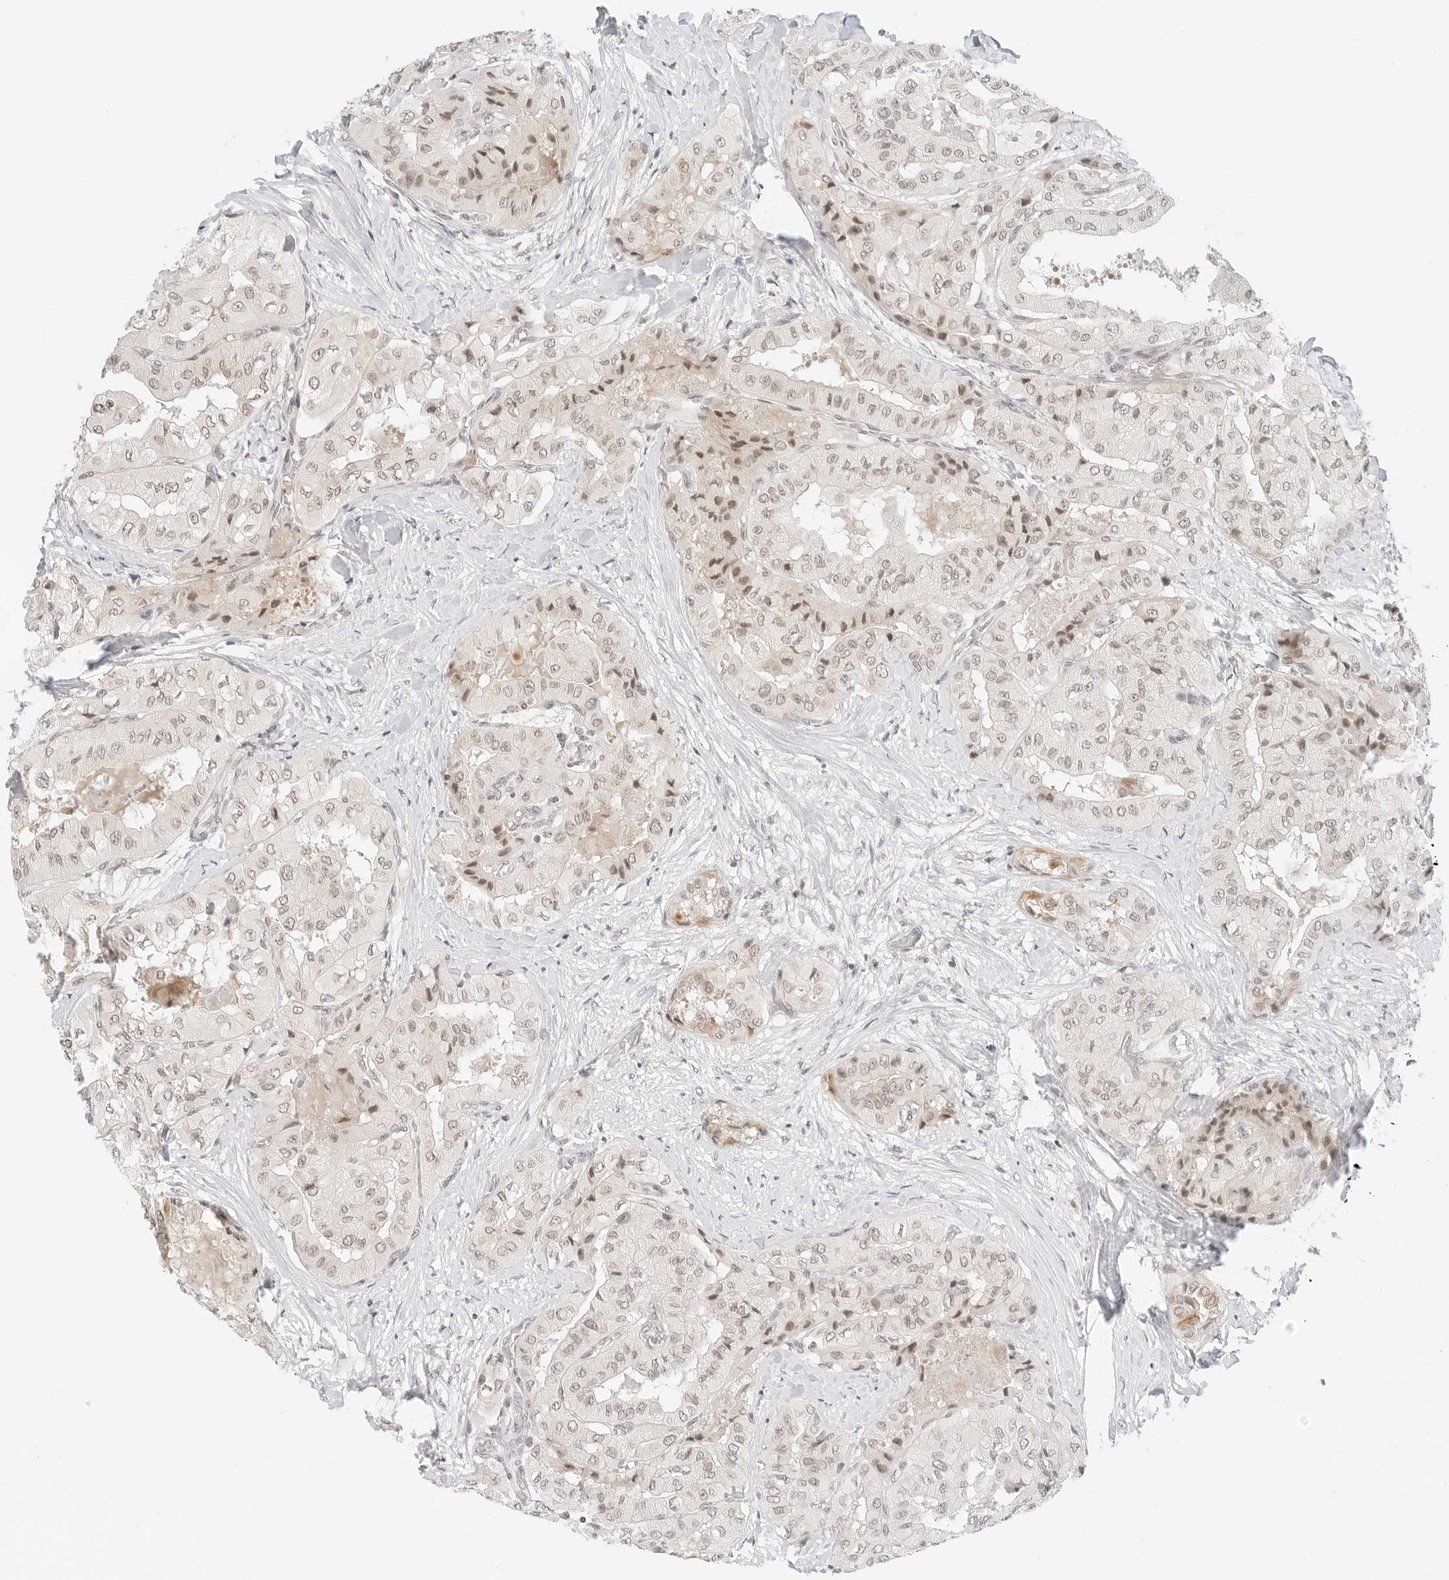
{"staining": {"intensity": "moderate", "quantity": "<25%", "location": "nuclear"}, "tissue": "thyroid cancer", "cell_type": "Tumor cells", "image_type": "cancer", "snomed": [{"axis": "morphology", "description": "Papillary adenocarcinoma, NOS"}, {"axis": "topography", "description": "Thyroid gland"}], "caption": "A low amount of moderate nuclear staining is present in about <25% of tumor cells in thyroid papillary adenocarcinoma tissue.", "gene": "NEO1", "patient": {"sex": "female", "age": 59}}